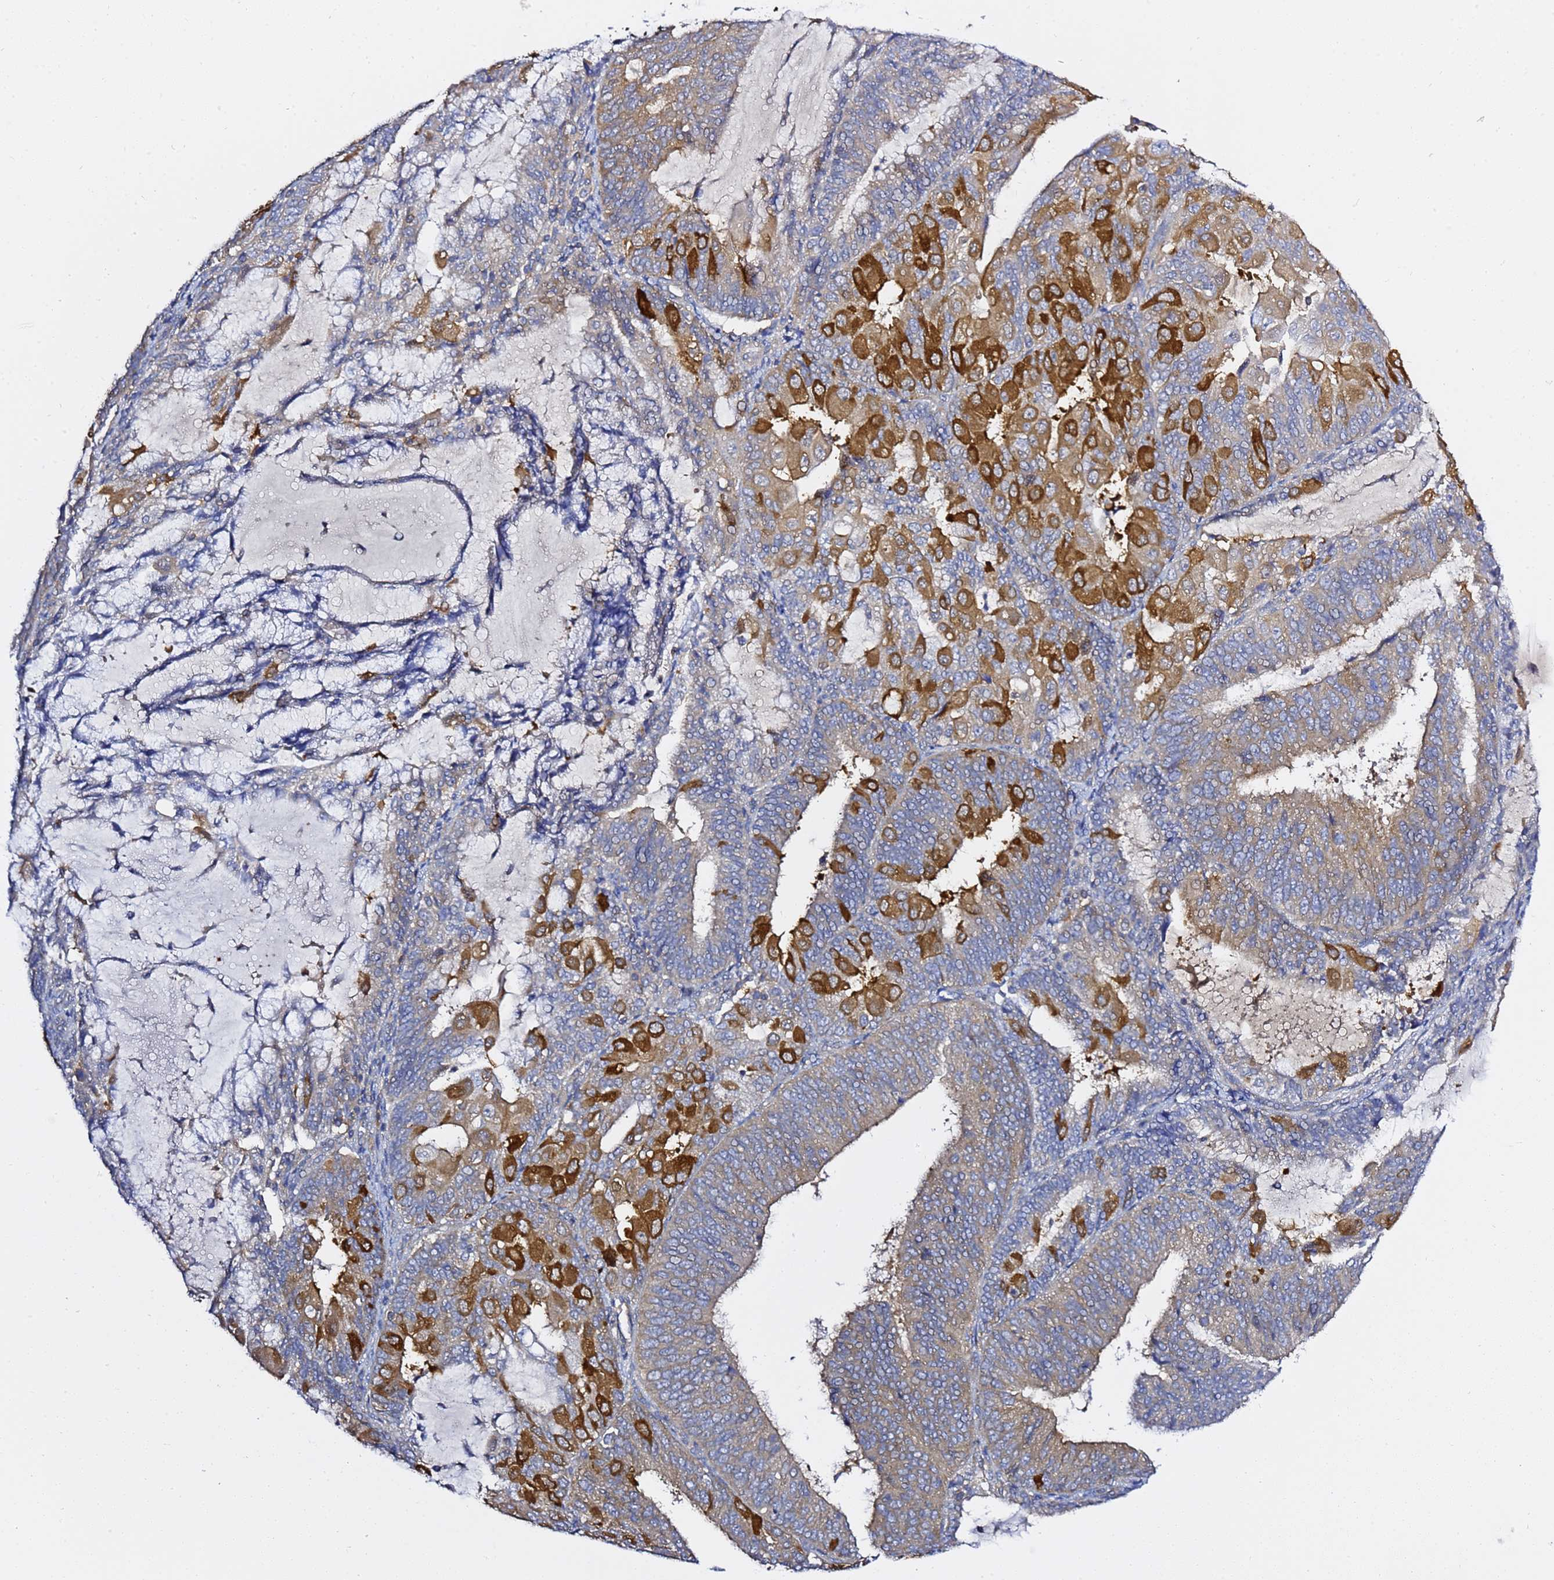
{"staining": {"intensity": "strong", "quantity": "25%-75%", "location": "cytoplasmic/membranous"}, "tissue": "endometrial cancer", "cell_type": "Tumor cells", "image_type": "cancer", "snomed": [{"axis": "morphology", "description": "Adenocarcinoma, NOS"}, {"axis": "topography", "description": "Endometrium"}], "caption": "DAB immunohistochemical staining of adenocarcinoma (endometrial) exhibits strong cytoplasmic/membranous protein expression in approximately 25%-75% of tumor cells. Using DAB (brown) and hematoxylin (blue) stains, captured at high magnification using brightfield microscopy.", "gene": "LENG1", "patient": {"sex": "female", "age": 81}}